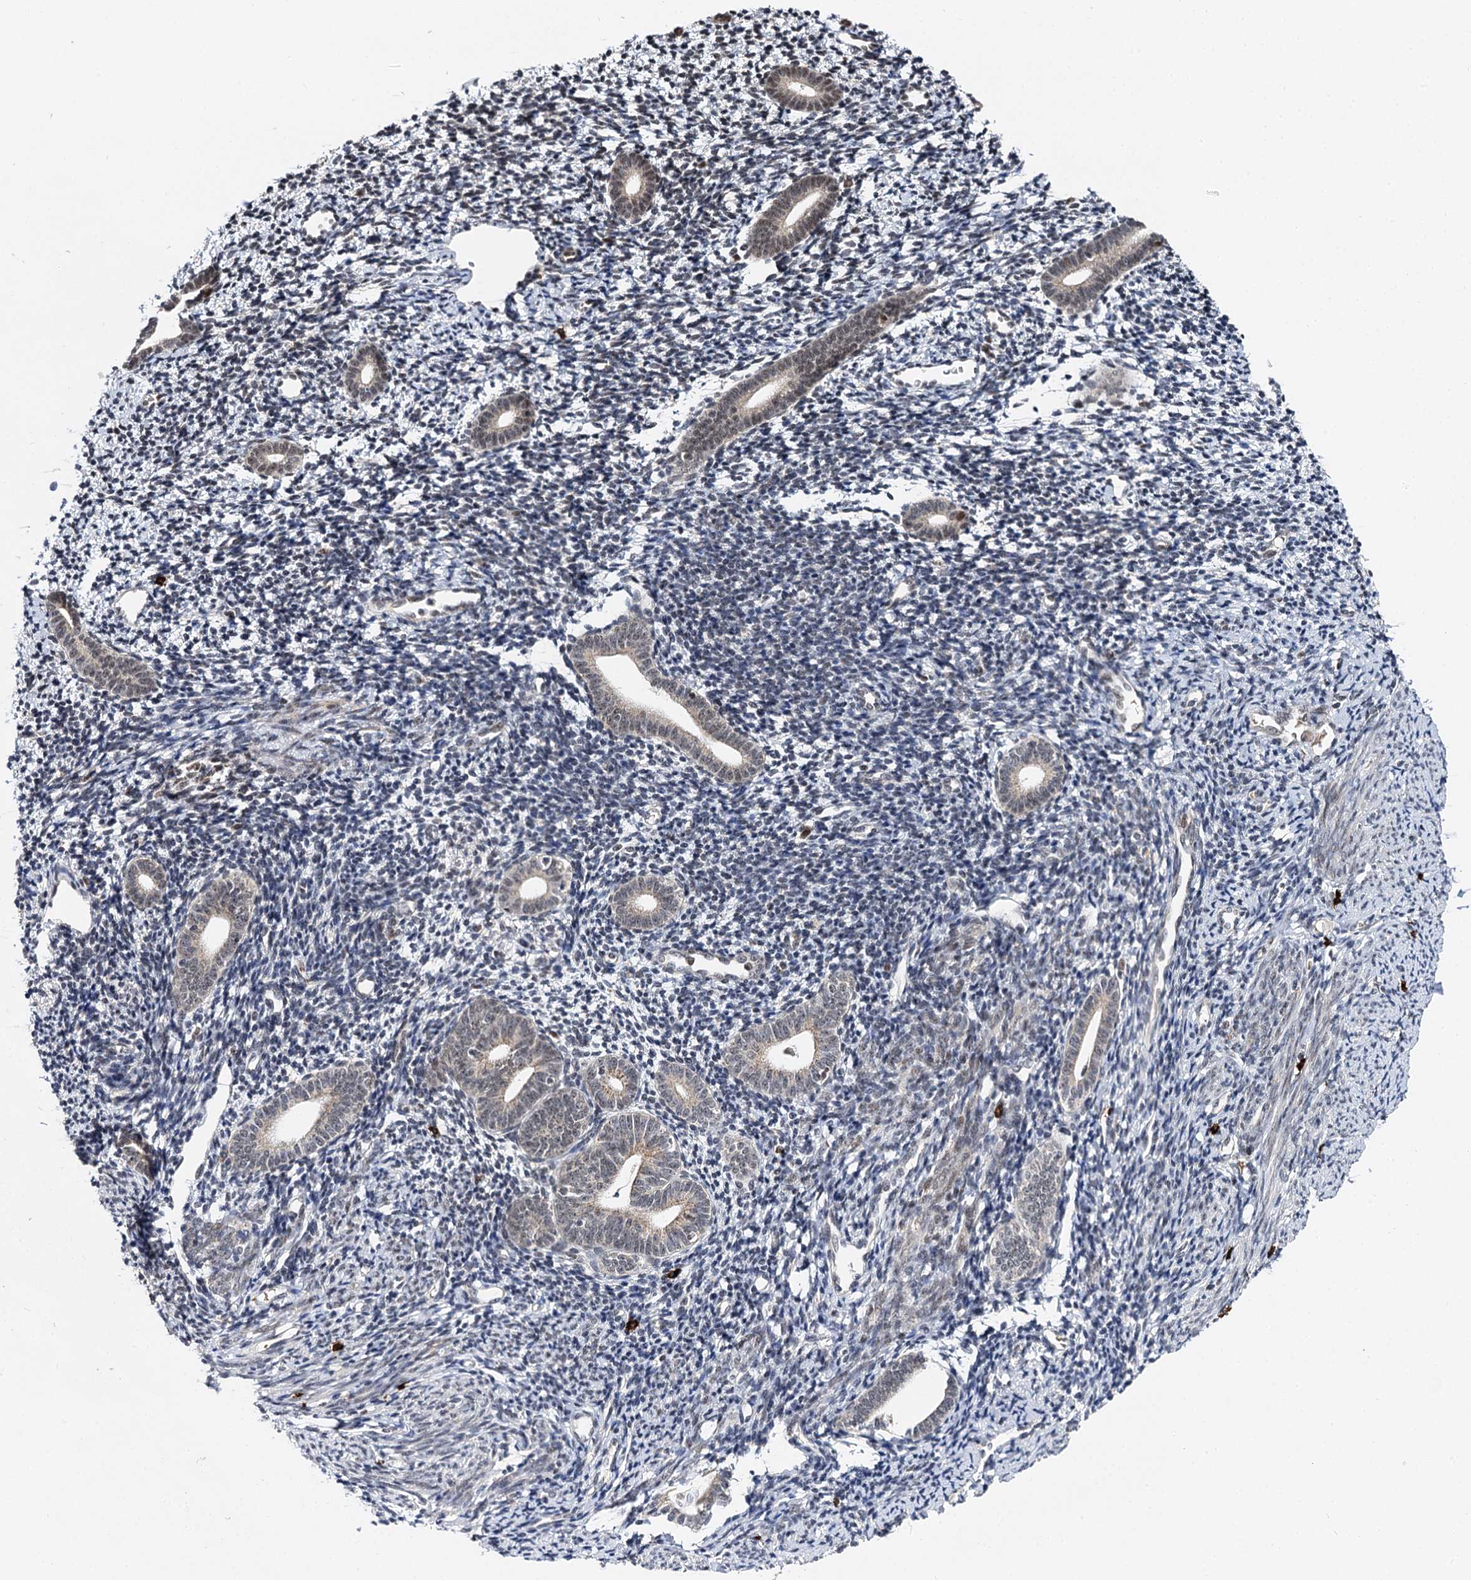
{"staining": {"intensity": "moderate", "quantity": "25%-75%", "location": "nuclear"}, "tissue": "endometrium", "cell_type": "Cells in endometrial stroma", "image_type": "normal", "snomed": [{"axis": "morphology", "description": "Normal tissue, NOS"}, {"axis": "topography", "description": "Endometrium"}], "caption": "The immunohistochemical stain labels moderate nuclear positivity in cells in endometrial stroma of unremarkable endometrium.", "gene": "BUD13", "patient": {"sex": "female", "age": 56}}